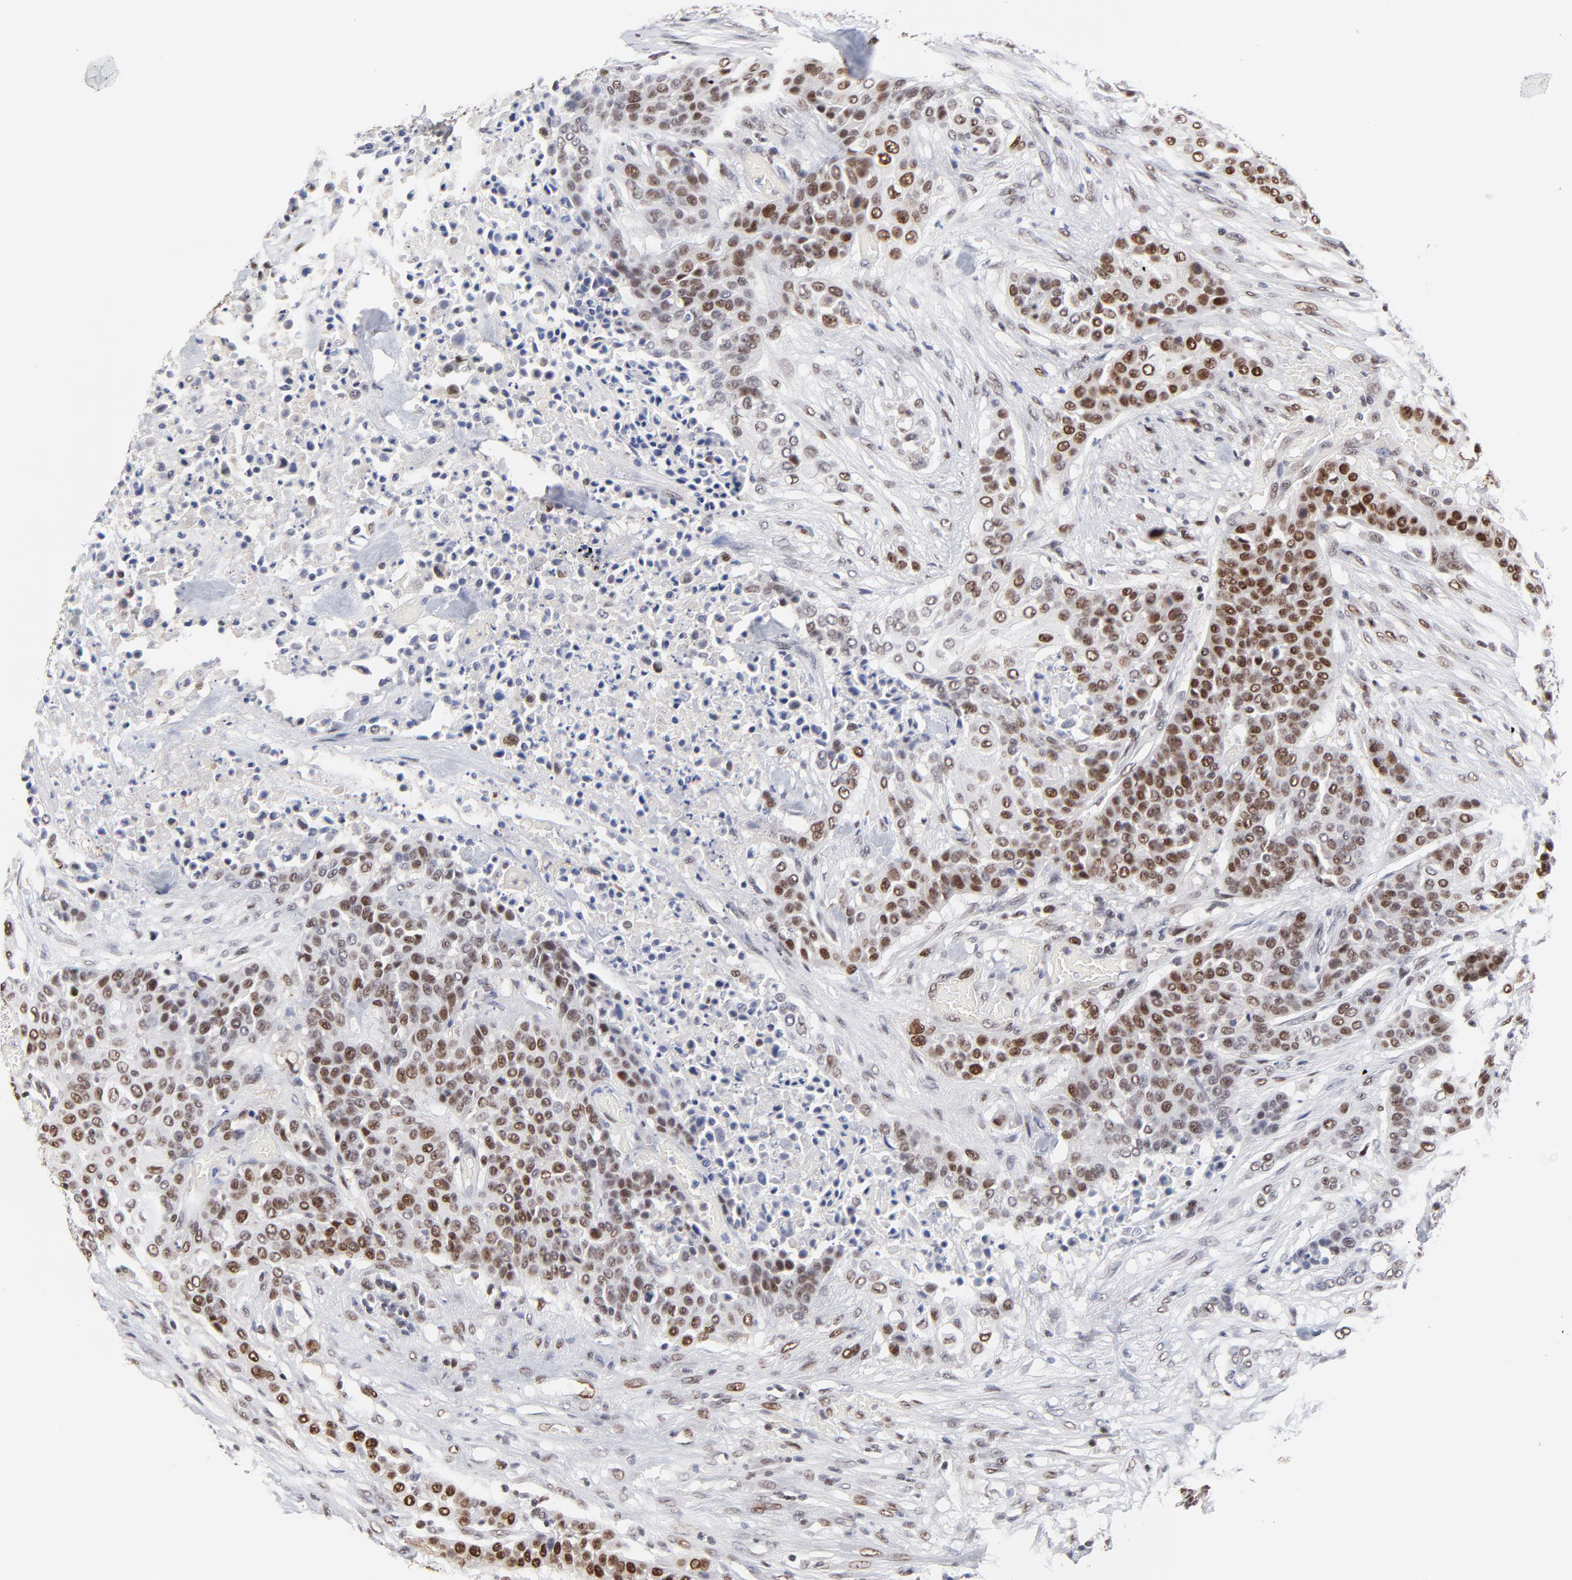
{"staining": {"intensity": "moderate", "quantity": ">75%", "location": "nuclear"}, "tissue": "urothelial cancer", "cell_type": "Tumor cells", "image_type": "cancer", "snomed": [{"axis": "morphology", "description": "Urothelial carcinoma, High grade"}, {"axis": "topography", "description": "Urinary bladder"}], "caption": "Immunohistochemical staining of urothelial carcinoma (high-grade) exhibits moderate nuclear protein positivity in approximately >75% of tumor cells.", "gene": "OGFOD1", "patient": {"sex": "male", "age": 74}}